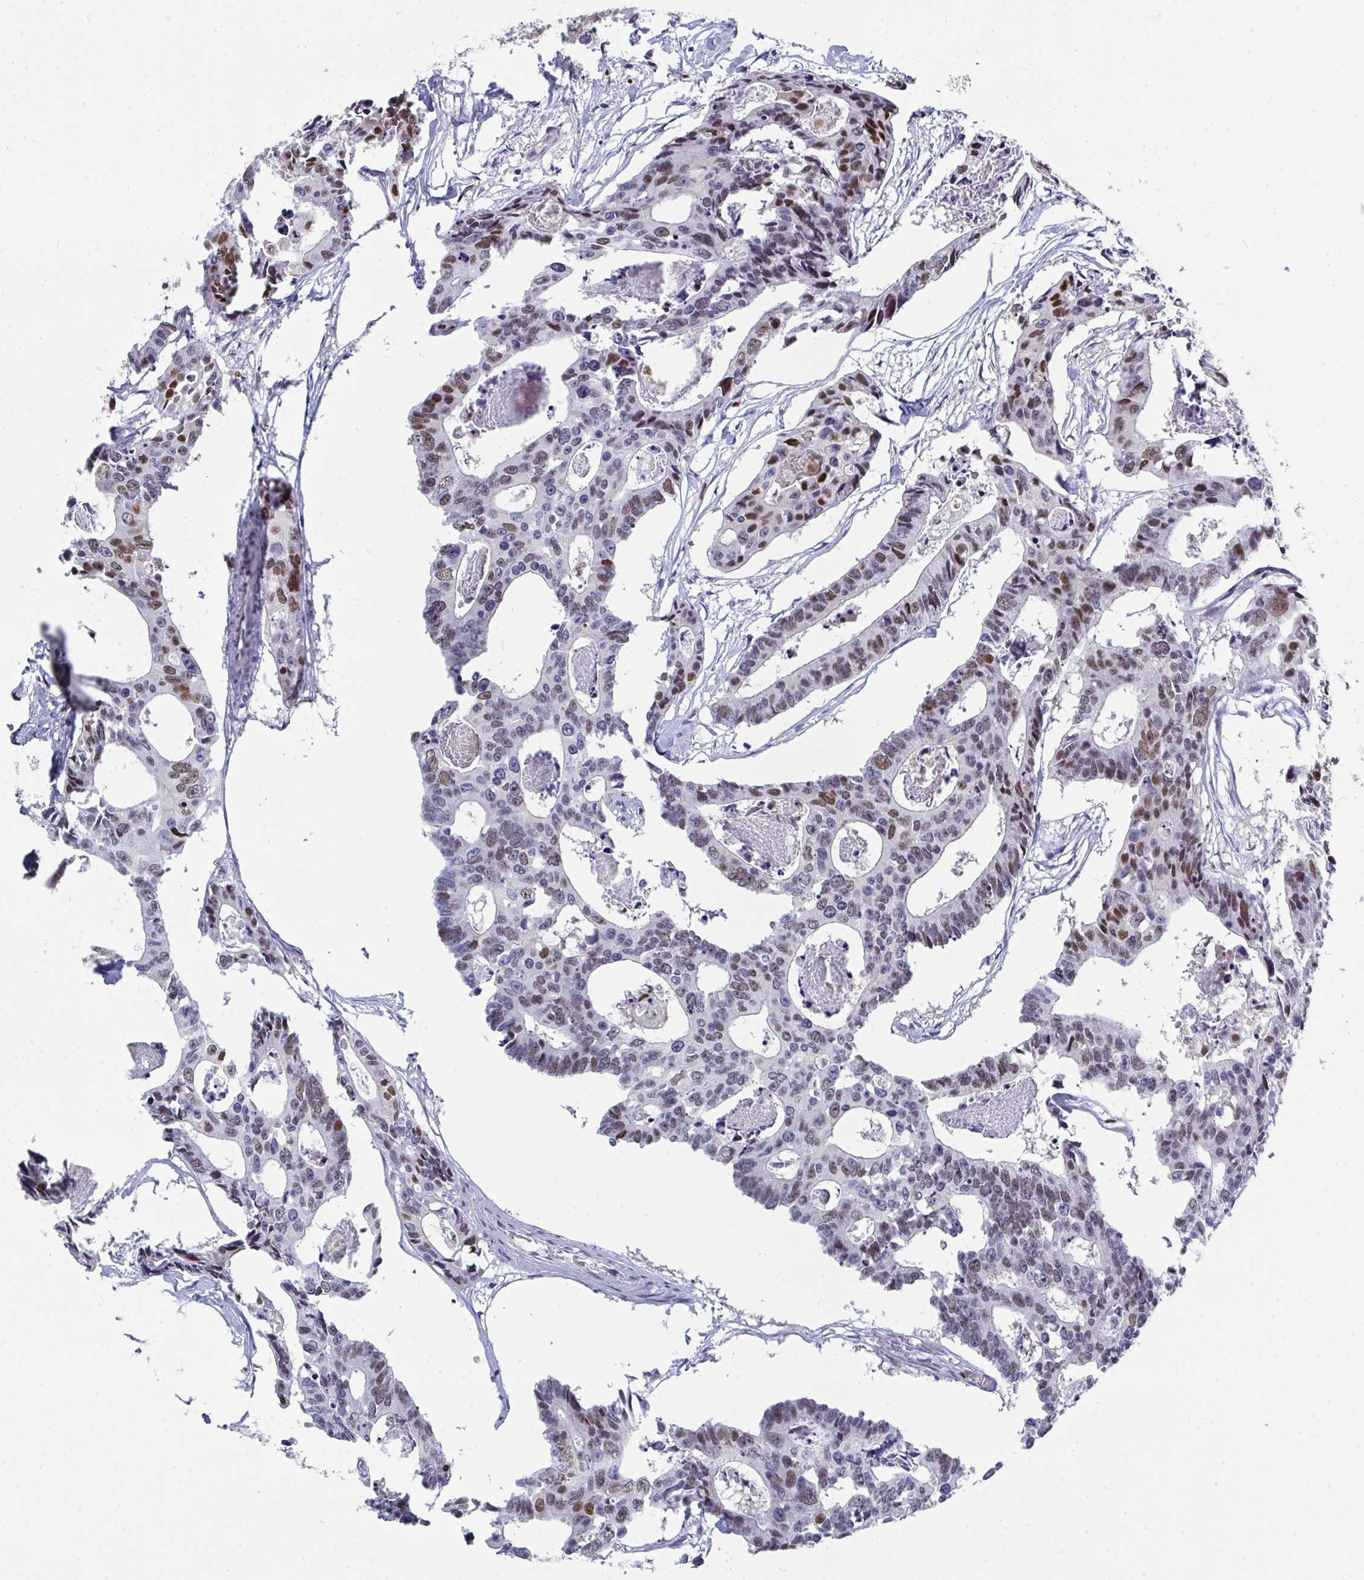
{"staining": {"intensity": "moderate", "quantity": "25%-75%", "location": "nuclear"}, "tissue": "colorectal cancer", "cell_type": "Tumor cells", "image_type": "cancer", "snomed": [{"axis": "morphology", "description": "Adenocarcinoma, NOS"}, {"axis": "topography", "description": "Rectum"}], "caption": "Immunohistochemistry of colorectal cancer (adenocarcinoma) shows medium levels of moderate nuclear expression in about 25%-75% of tumor cells. (DAB (3,3'-diaminobenzidine) IHC with brightfield microscopy, high magnification).", "gene": "JDP2", "patient": {"sex": "male", "age": 57}}